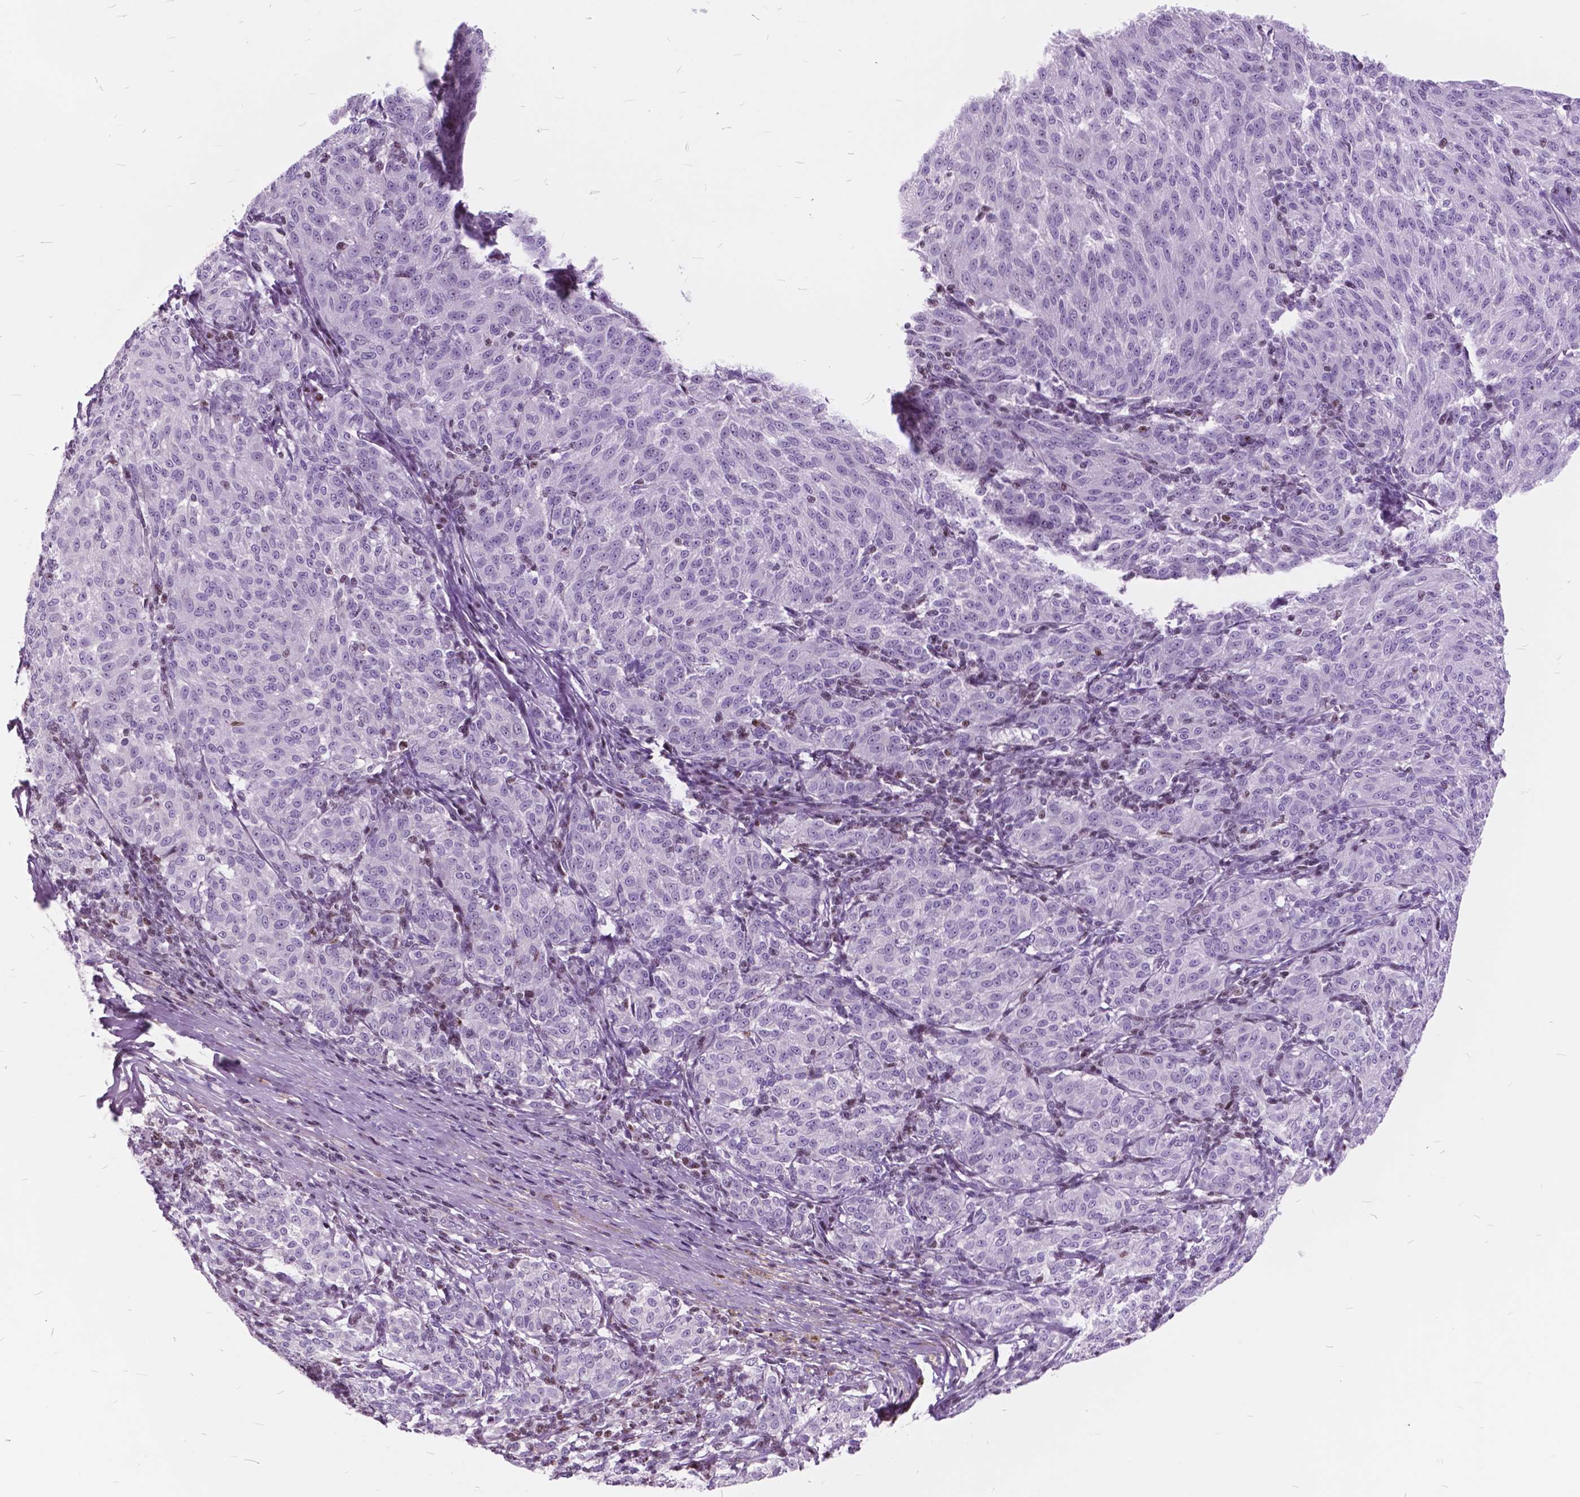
{"staining": {"intensity": "negative", "quantity": "none", "location": "none"}, "tissue": "melanoma", "cell_type": "Tumor cells", "image_type": "cancer", "snomed": [{"axis": "morphology", "description": "Malignant melanoma, NOS"}, {"axis": "topography", "description": "Skin"}], "caption": "Tumor cells are negative for brown protein staining in melanoma.", "gene": "SP140", "patient": {"sex": "female", "age": 72}}